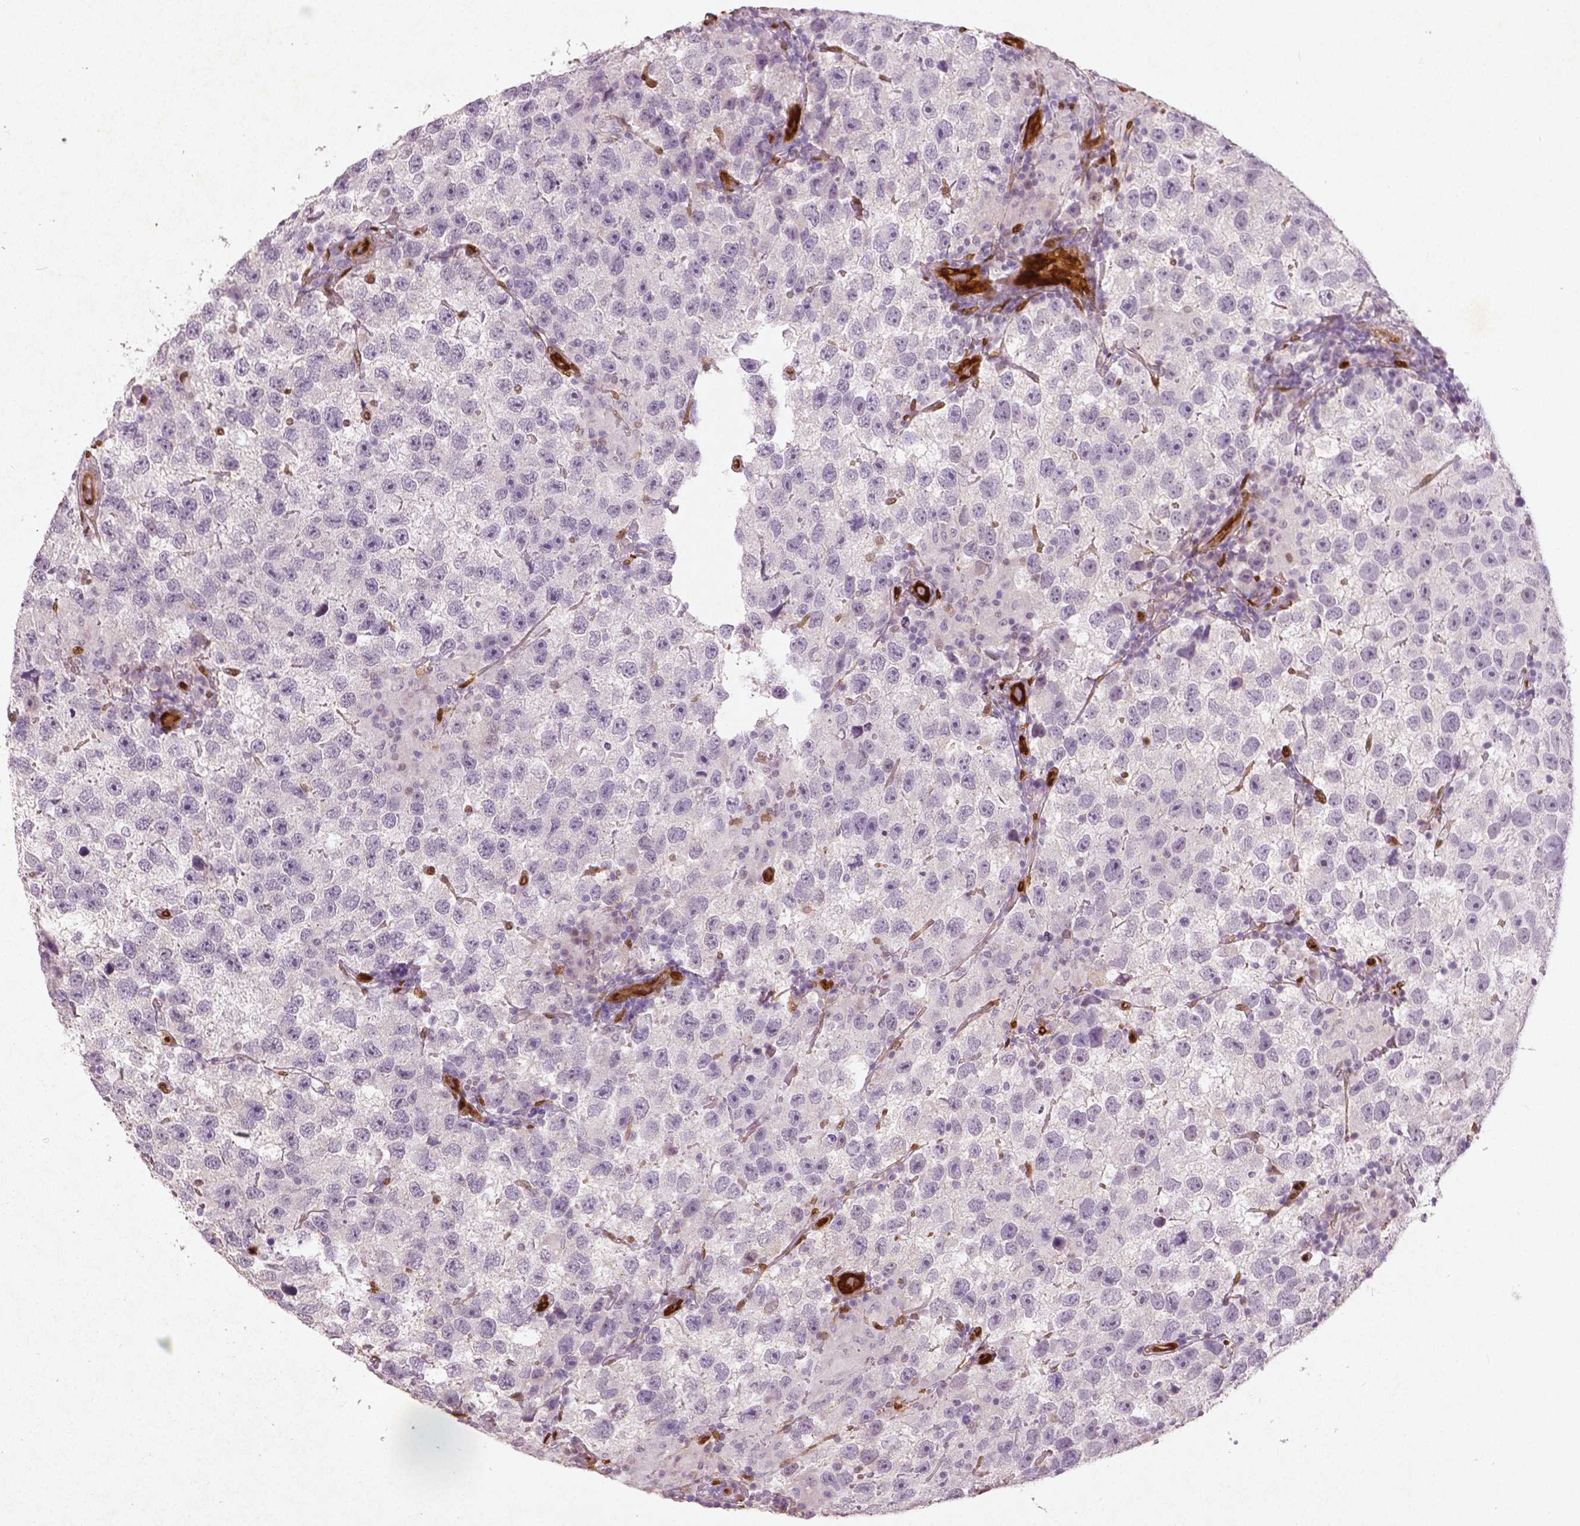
{"staining": {"intensity": "negative", "quantity": "none", "location": "none"}, "tissue": "testis cancer", "cell_type": "Tumor cells", "image_type": "cancer", "snomed": [{"axis": "morphology", "description": "Seminoma, NOS"}, {"axis": "topography", "description": "Testis"}], "caption": "An IHC photomicrograph of testis cancer (seminoma) is shown. There is no staining in tumor cells of testis cancer (seminoma).", "gene": "WWTR1", "patient": {"sex": "male", "age": 26}}